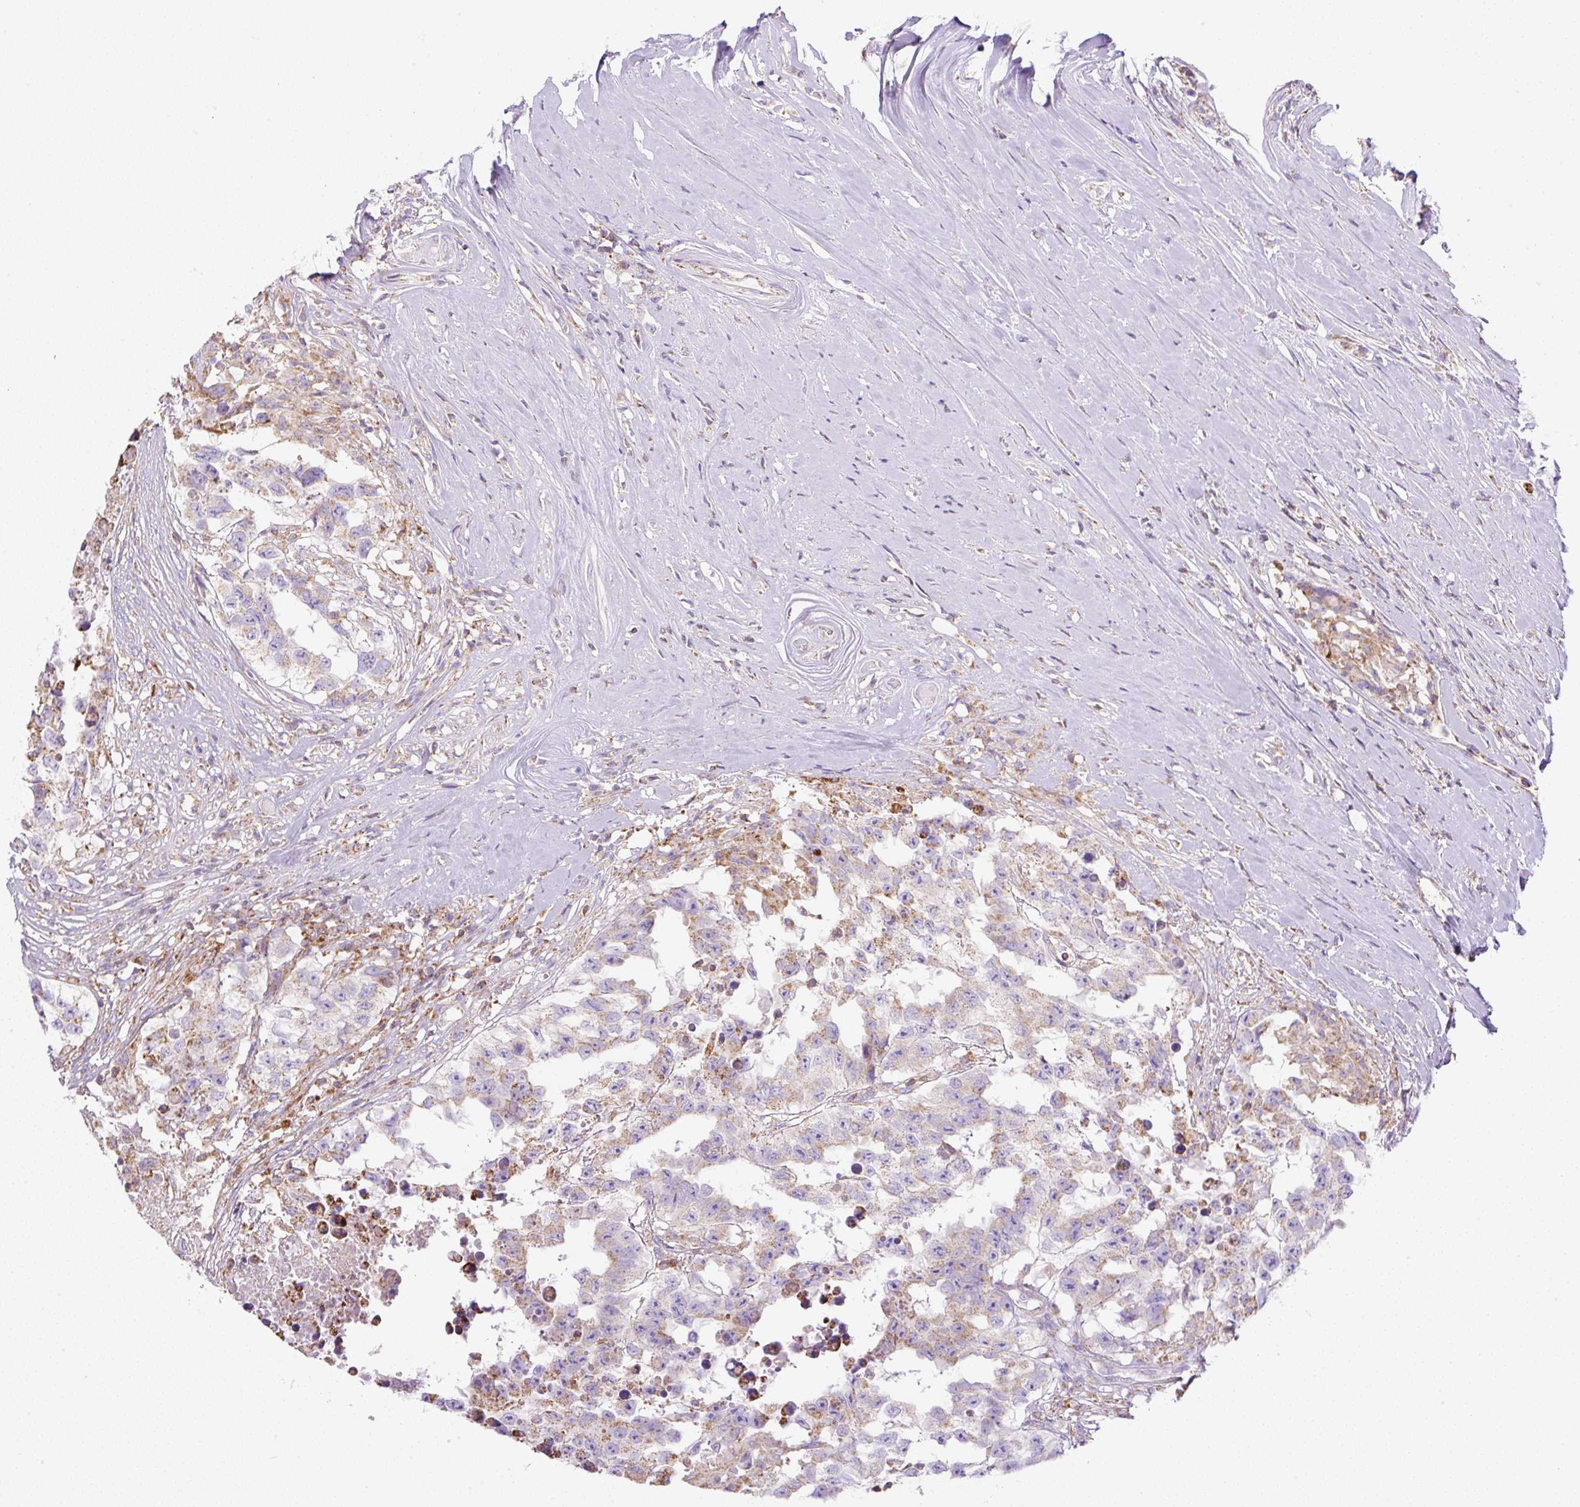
{"staining": {"intensity": "weak", "quantity": "<25%", "location": "cytoplasmic/membranous"}, "tissue": "testis cancer", "cell_type": "Tumor cells", "image_type": "cancer", "snomed": [{"axis": "morphology", "description": "Carcinoma, Embryonal, NOS"}, {"axis": "topography", "description": "Testis"}], "caption": "Immunohistochemistry (IHC) of embryonal carcinoma (testis) exhibits no expression in tumor cells. (Brightfield microscopy of DAB (3,3'-diaminobenzidine) immunohistochemistry (IHC) at high magnification).", "gene": "NF1", "patient": {"sex": "male", "age": 83}}